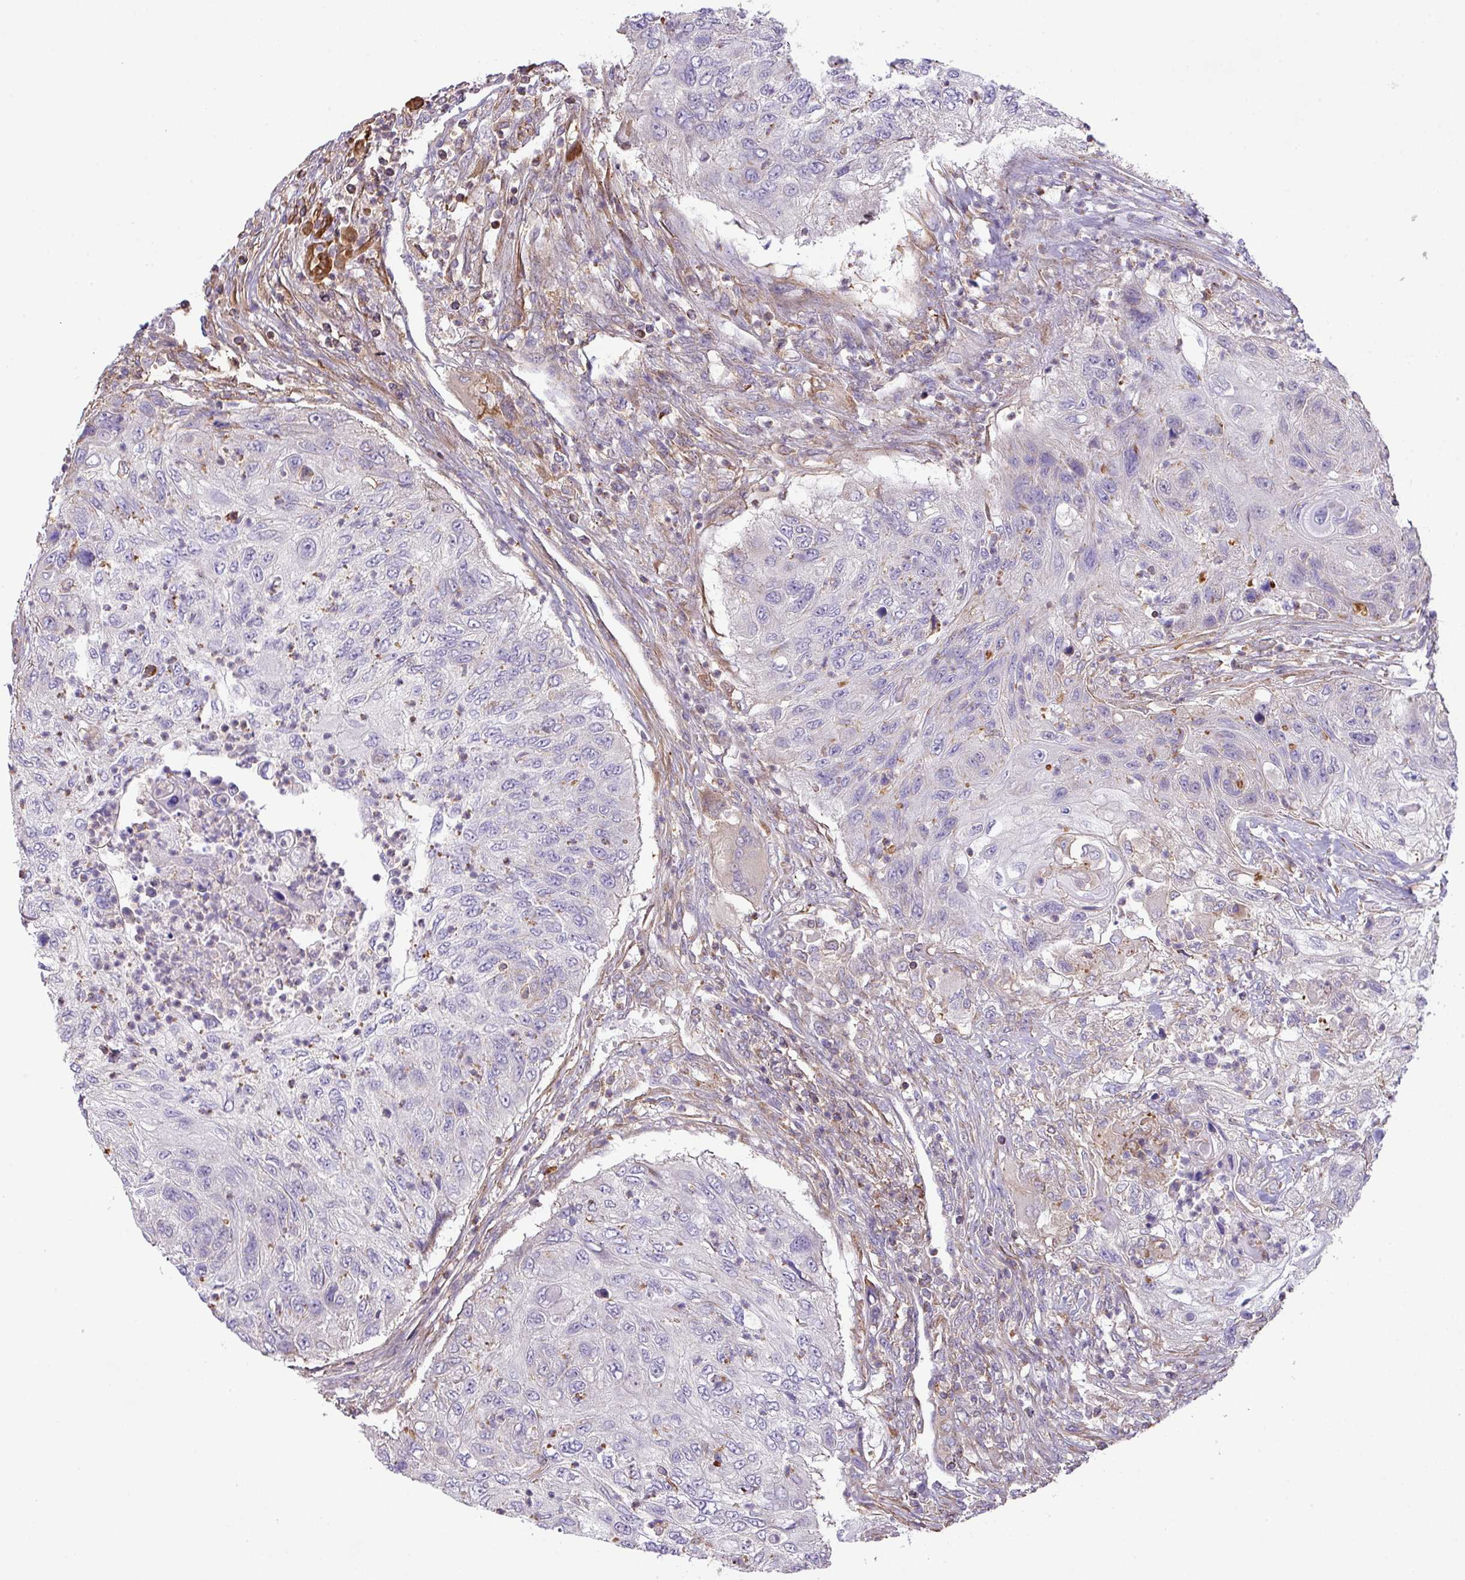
{"staining": {"intensity": "negative", "quantity": "none", "location": "none"}, "tissue": "urothelial cancer", "cell_type": "Tumor cells", "image_type": "cancer", "snomed": [{"axis": "morphology", "description": "Urothelial carcinoma, High grade"}, {"axis": "topography", "description": "Urinary bladder"}], "caption": "This is an immunohistochemistry histopathology image of urothelial carcinoma (high-grade). There is no expression in tumor cells.", "gene": "LRRC41", "patient": {"sex": "female", "age": 60}}